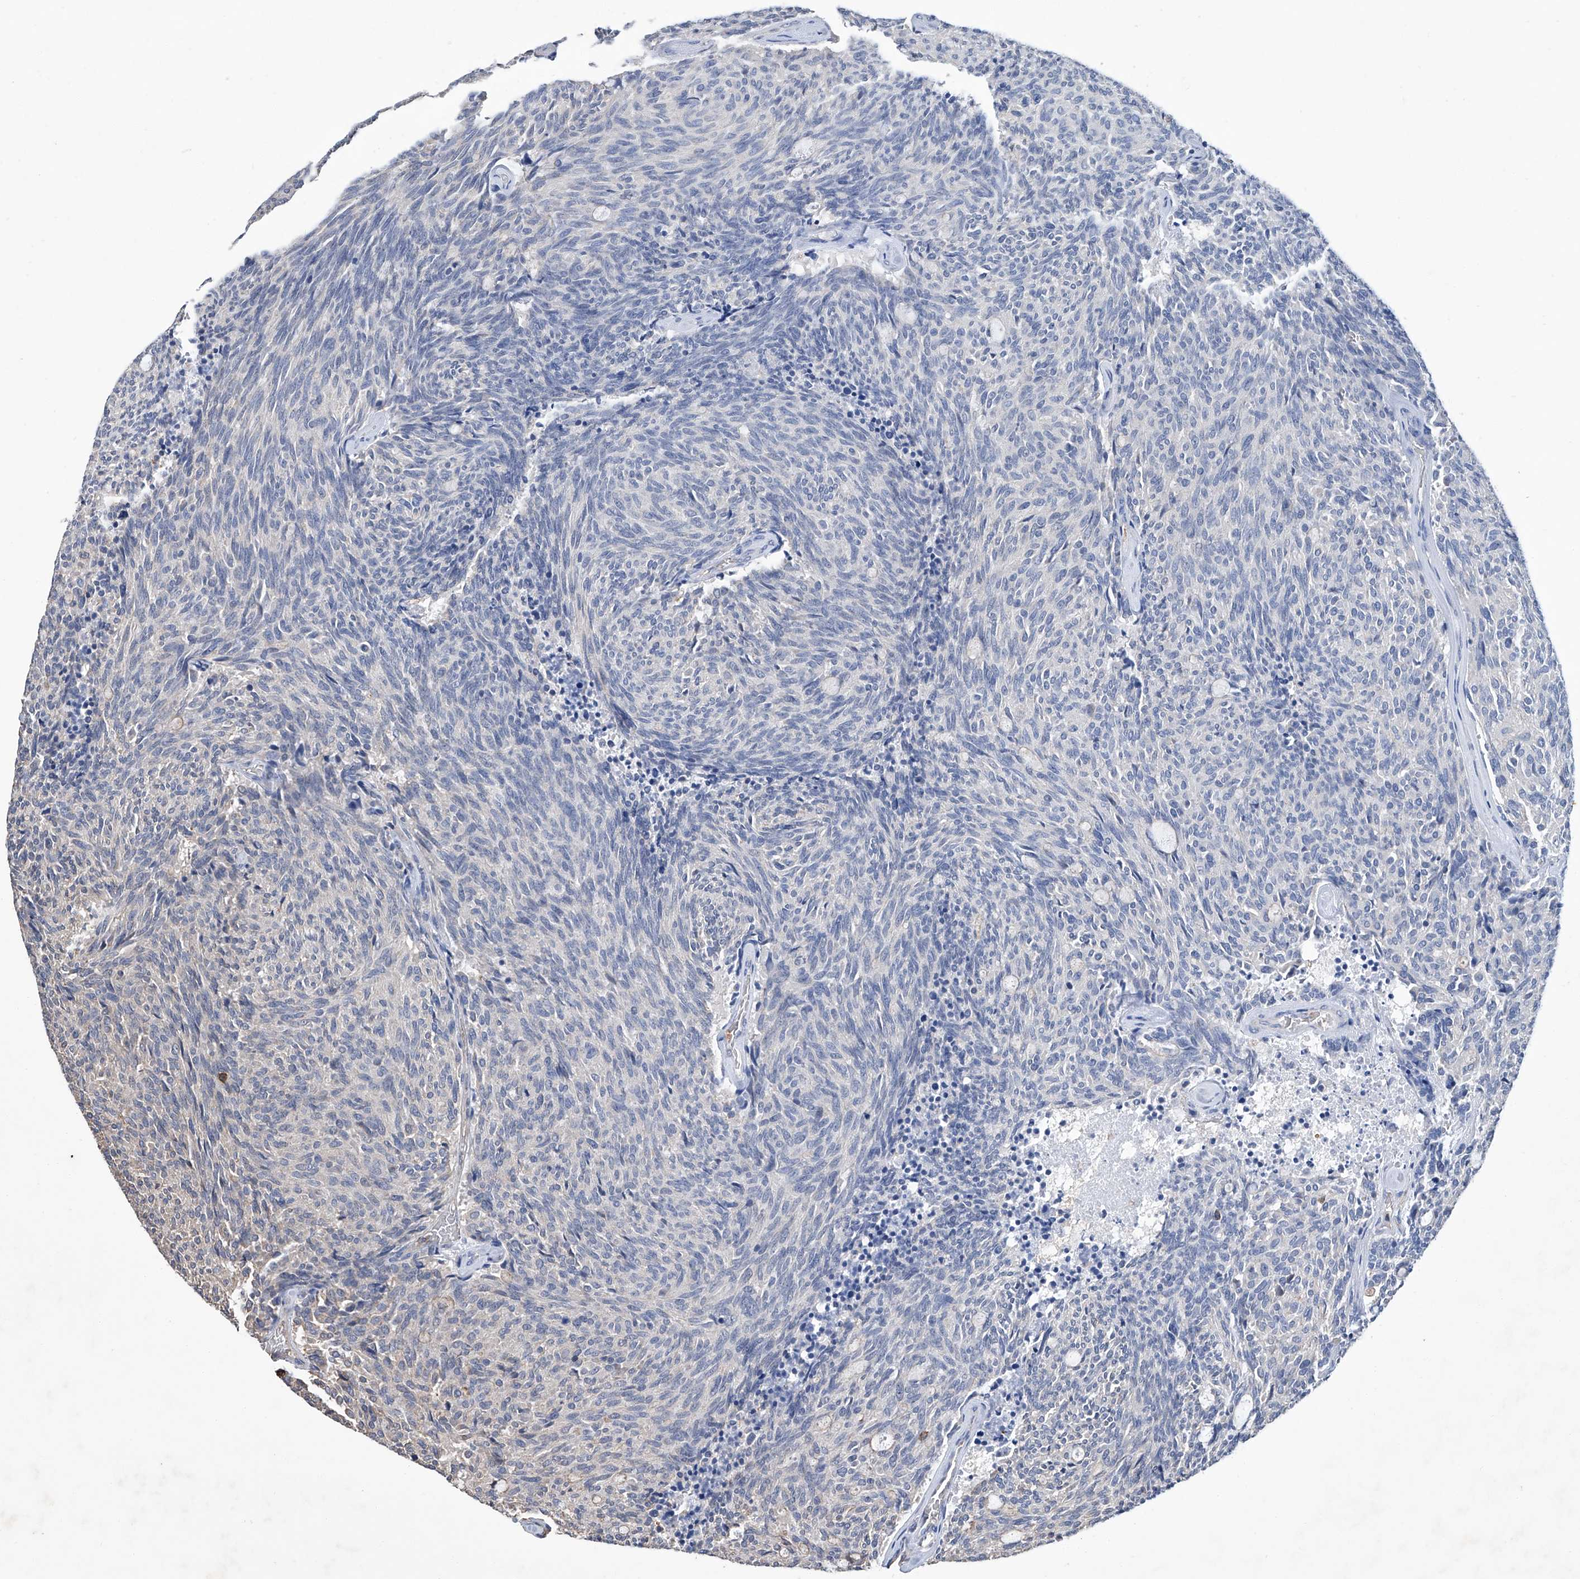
{"staining": {"intensity": "negative", "quantity": "none", "location": "none"}, "tissue": "carcinoid", "cell_type": "Tumor cells", "image_type": "cancer", "snomed": [{"axis": "morphology", "description": "Carcinoid, malignant, NOS"}, {"axis": "topography", "description": "Pancreas"}], "caption": "This is a photomicrograph of immunohistochemistry staining of malignant carcinoid, which shows no expression in tumor cells. (Brightfield microscopy of DAB (3,3'-diaminobenzidine) immunohistochemistry (IHC) at high magnification).", "gene": "GPT", "patient": {"sex": "female", "age": 54}}